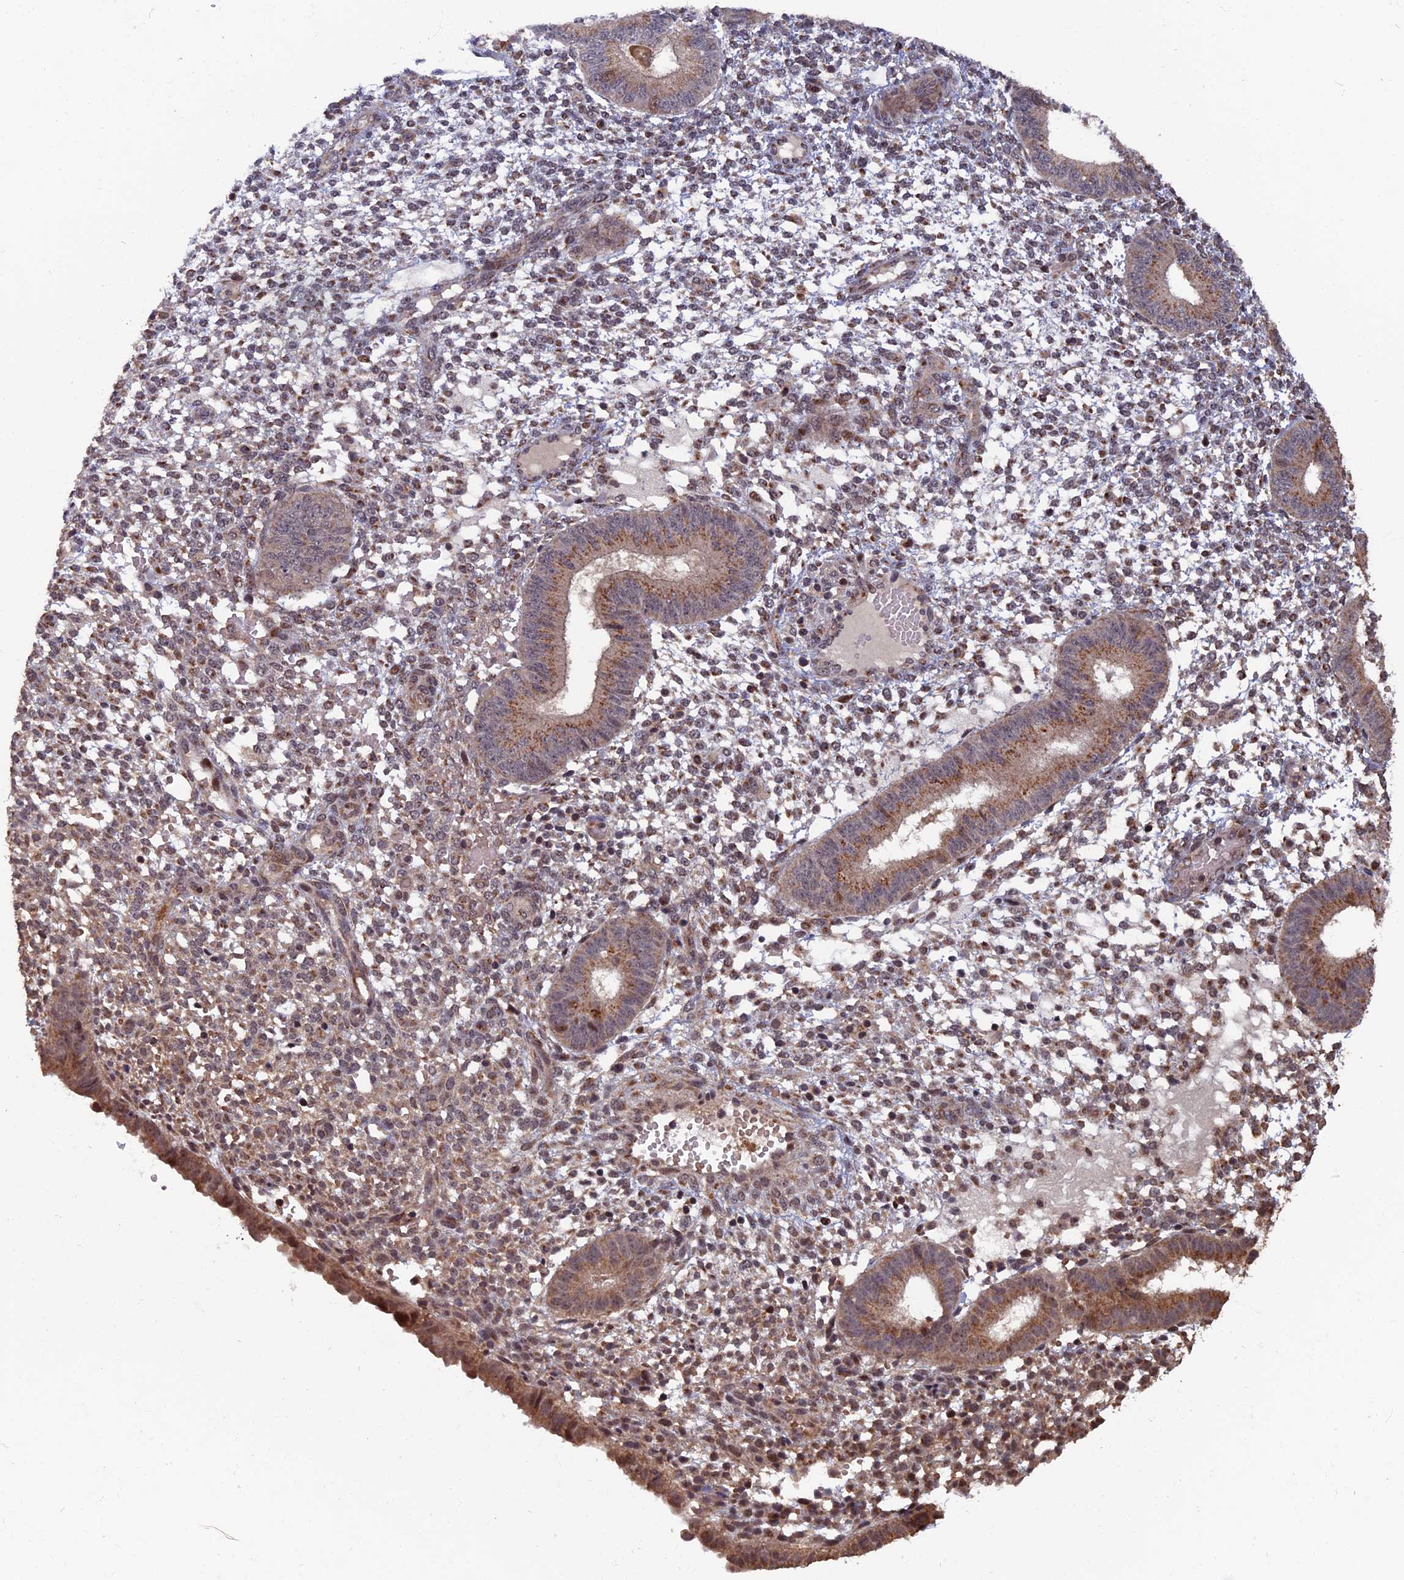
{"staining": {"intensity": "moderate", "quantity": "25%-75%", "location": "cytoplasmic/membranous"}, "tissue": "endometrium", "cell_type": "Cells in endometrial stroma", "image_type": "normal", "snomed": [{"axis": "morphology", "description": "Normal tissue, NOS"}, {"axis": "topography", "description": "Endometrium"}], "caption": "IHC histopathology image of unremarkable endometrium stained for a protein (brown), which demonstrates medium levels of moderate cytoplasmic/membranous staining in about 25%-75% of cells in endometrial stroma.", "gene": "RASGRF1", "patient": {"sex": "female", "age": 49}}